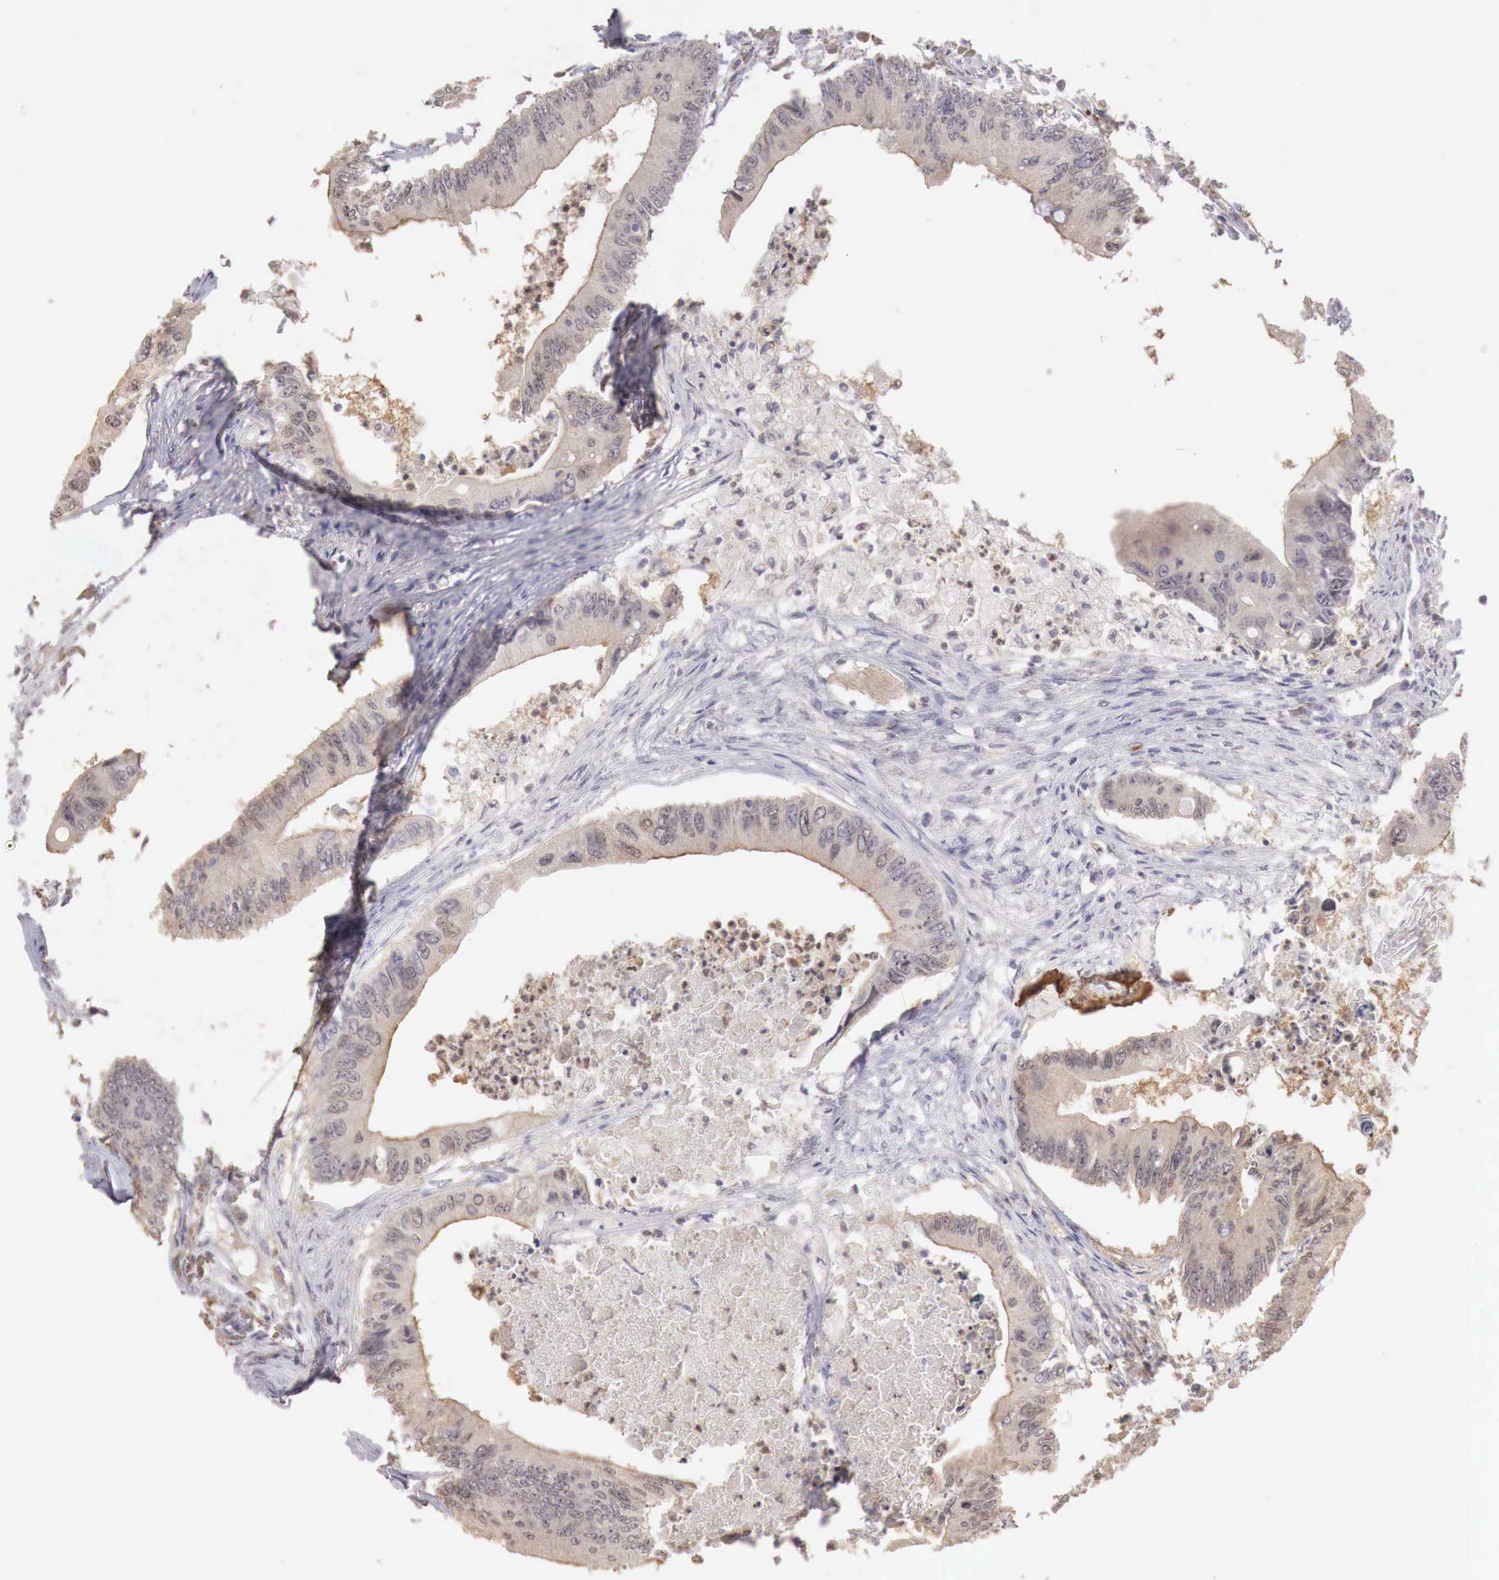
{"staining": {"intensity": "weak", "quantity": ">75%", "location": "cytoplasmic/membranous"}, "tissue": "colorectal cancer", "cell_type": "Tumor cells", "image_type": "cancer", "snomed": [{"axis": "morphology", "description": "Adenocarcinoma, NOS"}, {"axis": "topography", "description": "Colon"}], "caption": "This is a micrograph of IHC staining of adenocarcinoma (colorectal), which shows weak expression in the cytoplasmic/membranous of tumor cells.", "gene": "TBC1D9", "patient": {"sex": "male", "age": 65}}